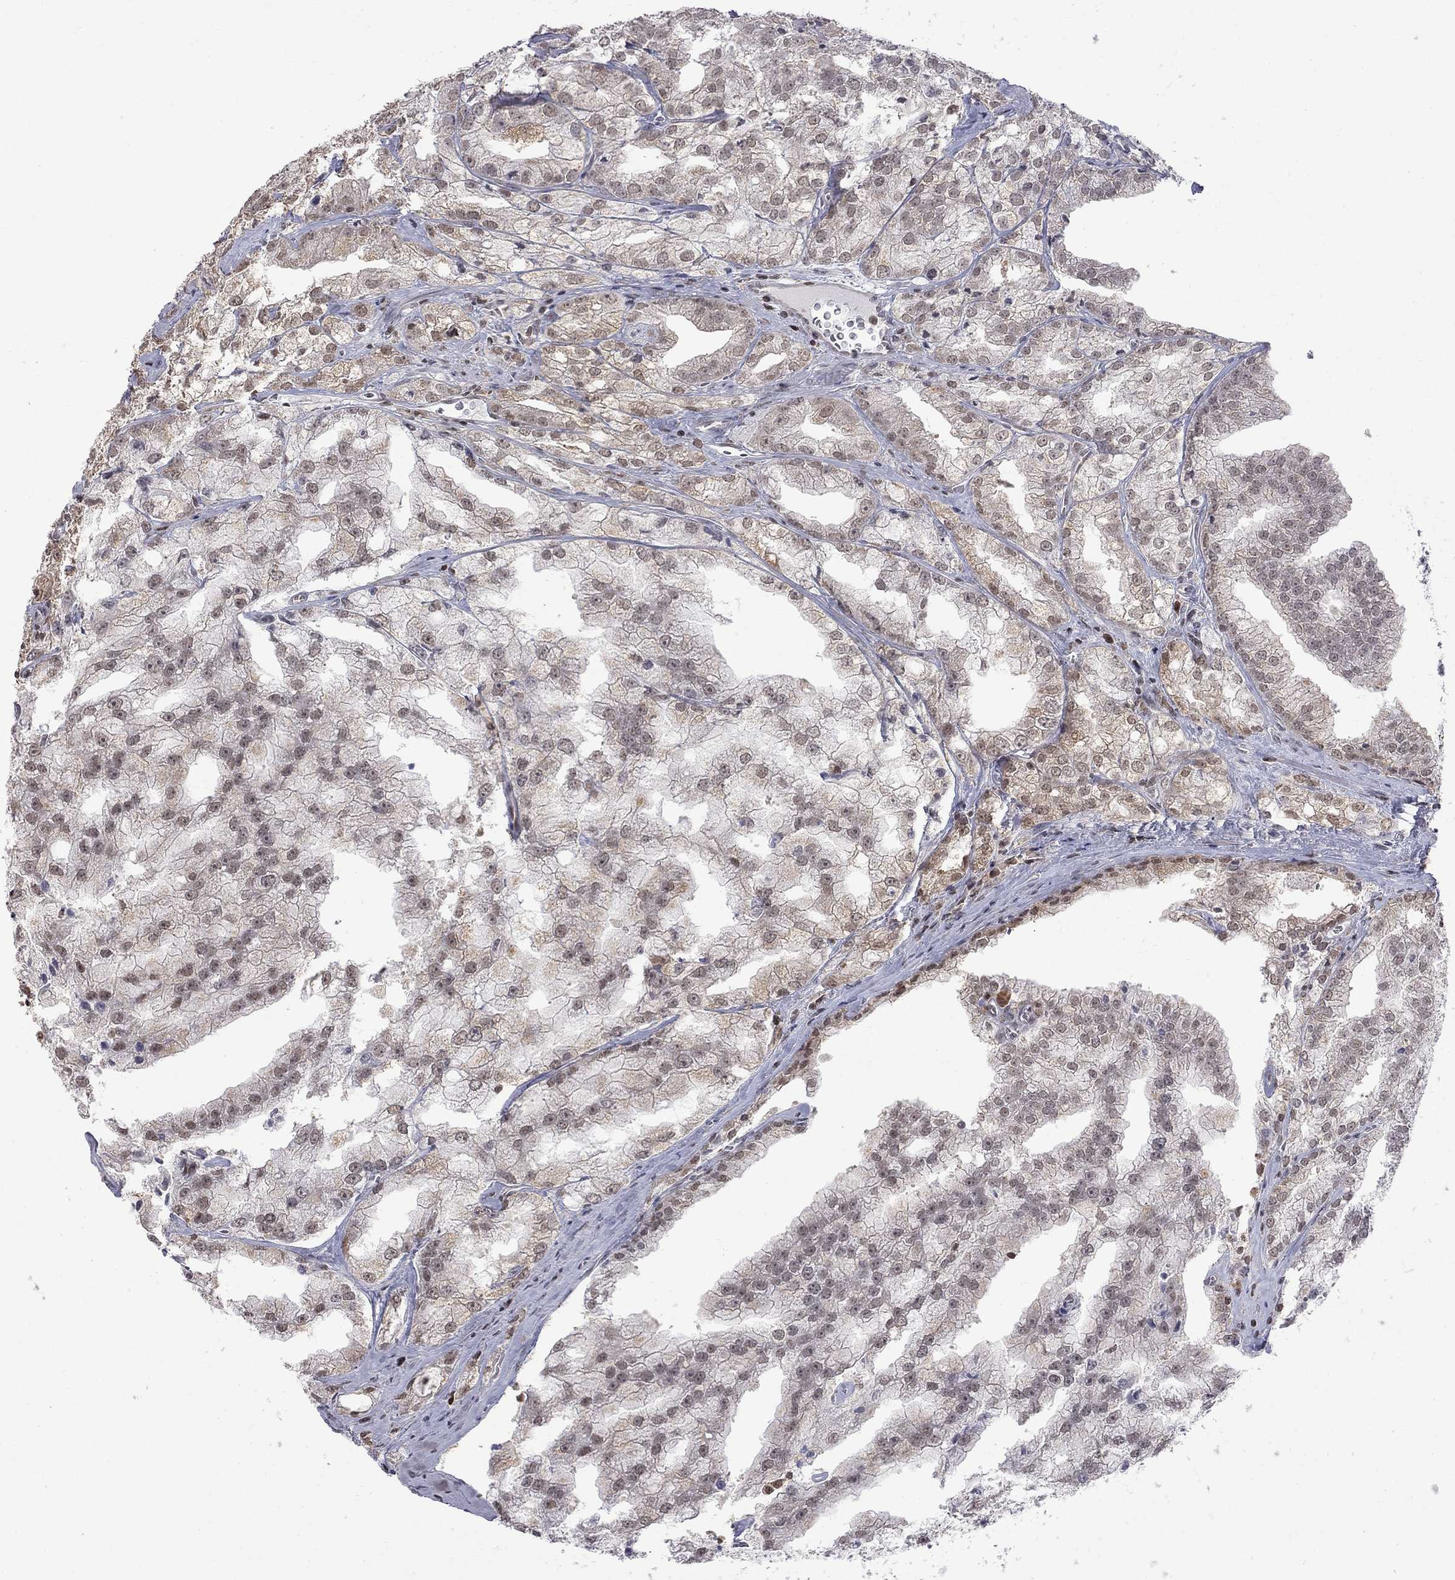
{"staining": {"intensity": "weak", "quantity": "<25%", "location": "cytoplasmic/membranous"}, "tissue": "prostate cancer", "cell_type": "Tumor cells", "image_type": "cancer", "snomed": [{"axis": "morphology", "description": "Adenocarcinoma, NOS"}, {"axis": "topography", "description": "Prostate"}], "caption": "A high-resolution micrograph shows IHC staining of prostate cancer, which displays no significant staining in tumor cells. The staining was performed using DAB (3,3'-diaminobenzidine) to visualize the protein expression in brown, while the nuclei were stained in blue with hematoxylin (Magnification: 20x).", "gene": "RFWD3", "patient": {"sex": "male", "age": 70}}